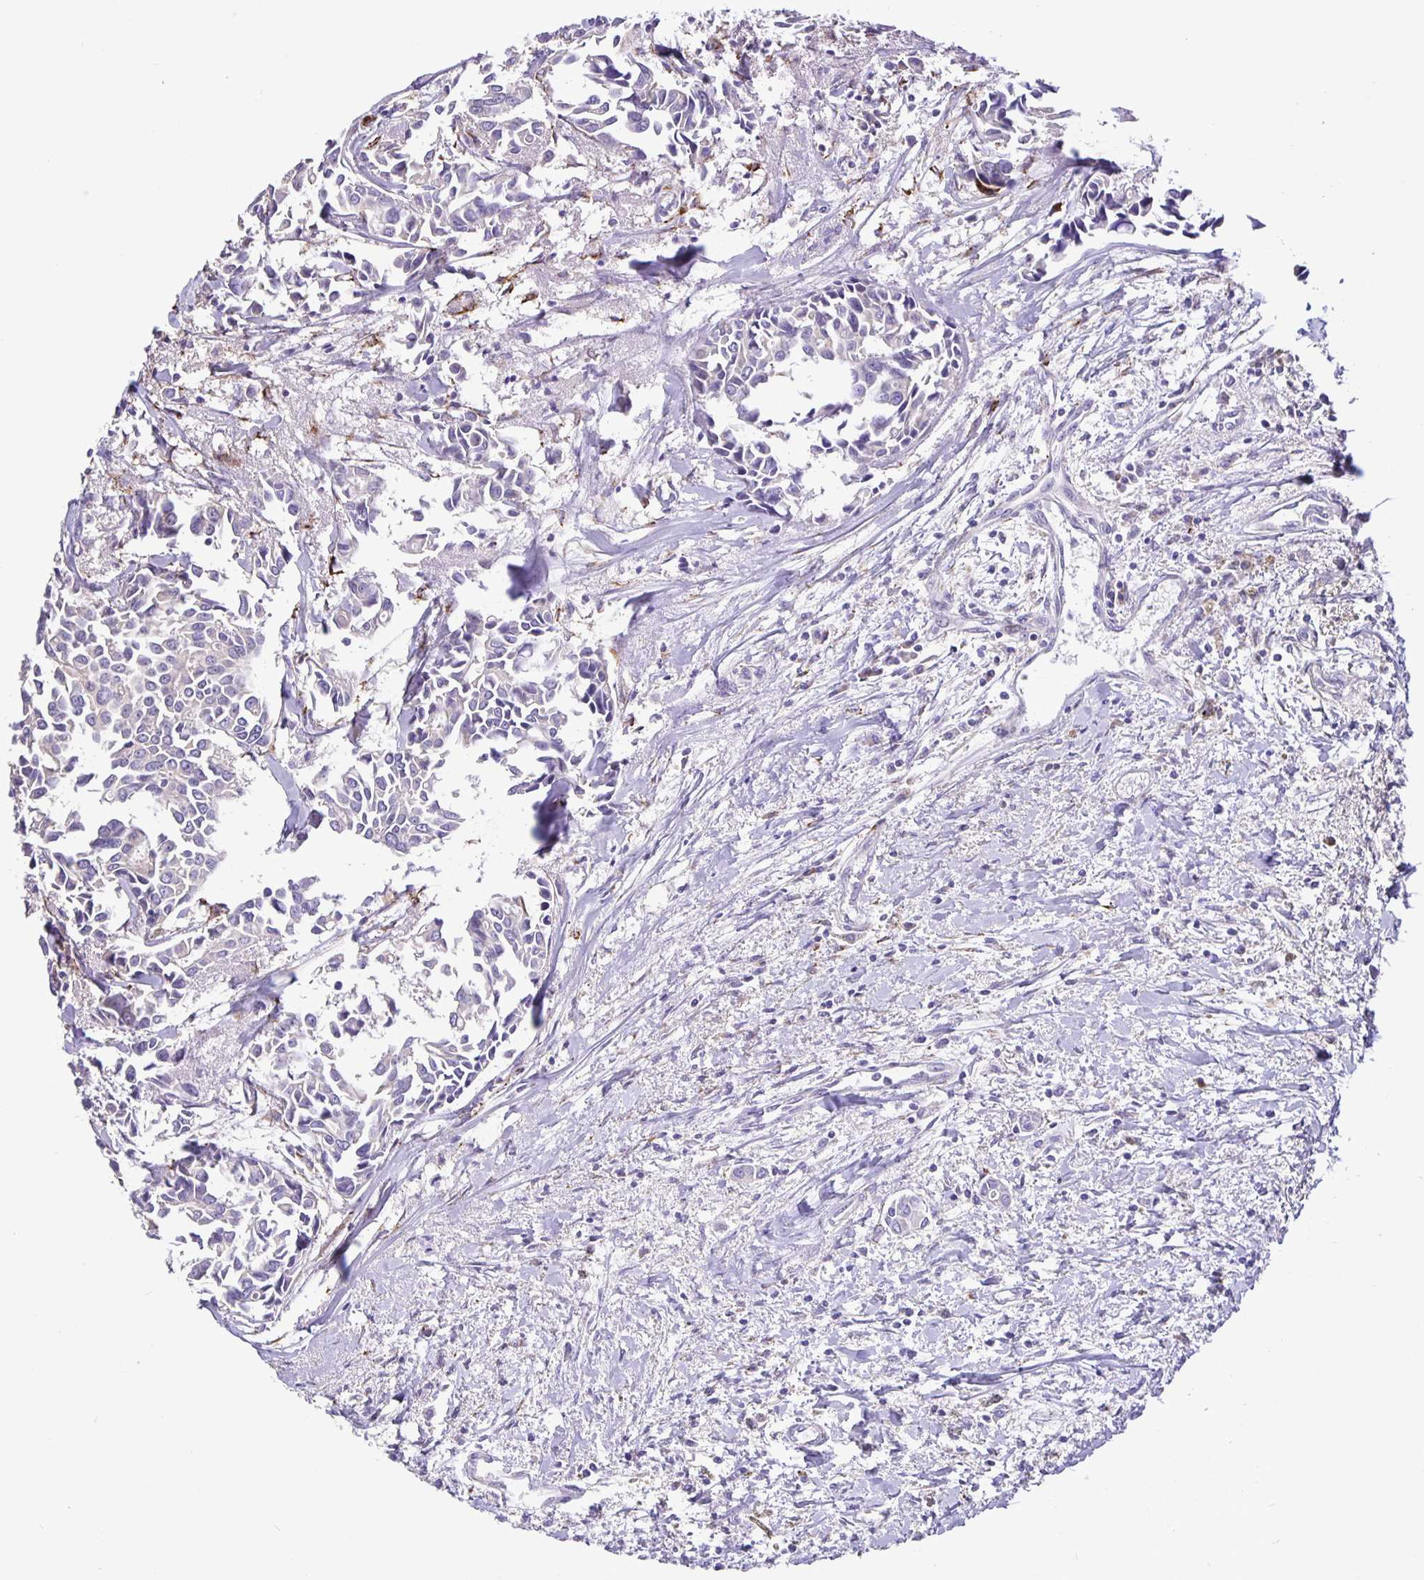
{"staining": {"intensity": "negative", "quantity": "none", "location": "none"}, "tissue": "breast cancer", "cell_type": "Tumor cells", "image_type": "cancer", "snomed": [{"axis": "morphology", "description": "Duct carcinoma"}, {"axis": "topography", "description": "Breast"}], "caption": "Human breast cancer (invasive ductal carcinoma) stained for a protein using IHC demonstrates no positivity in tumor cells.", "gene": "EML6", "patient": {"sex": "female", "age": 54}}